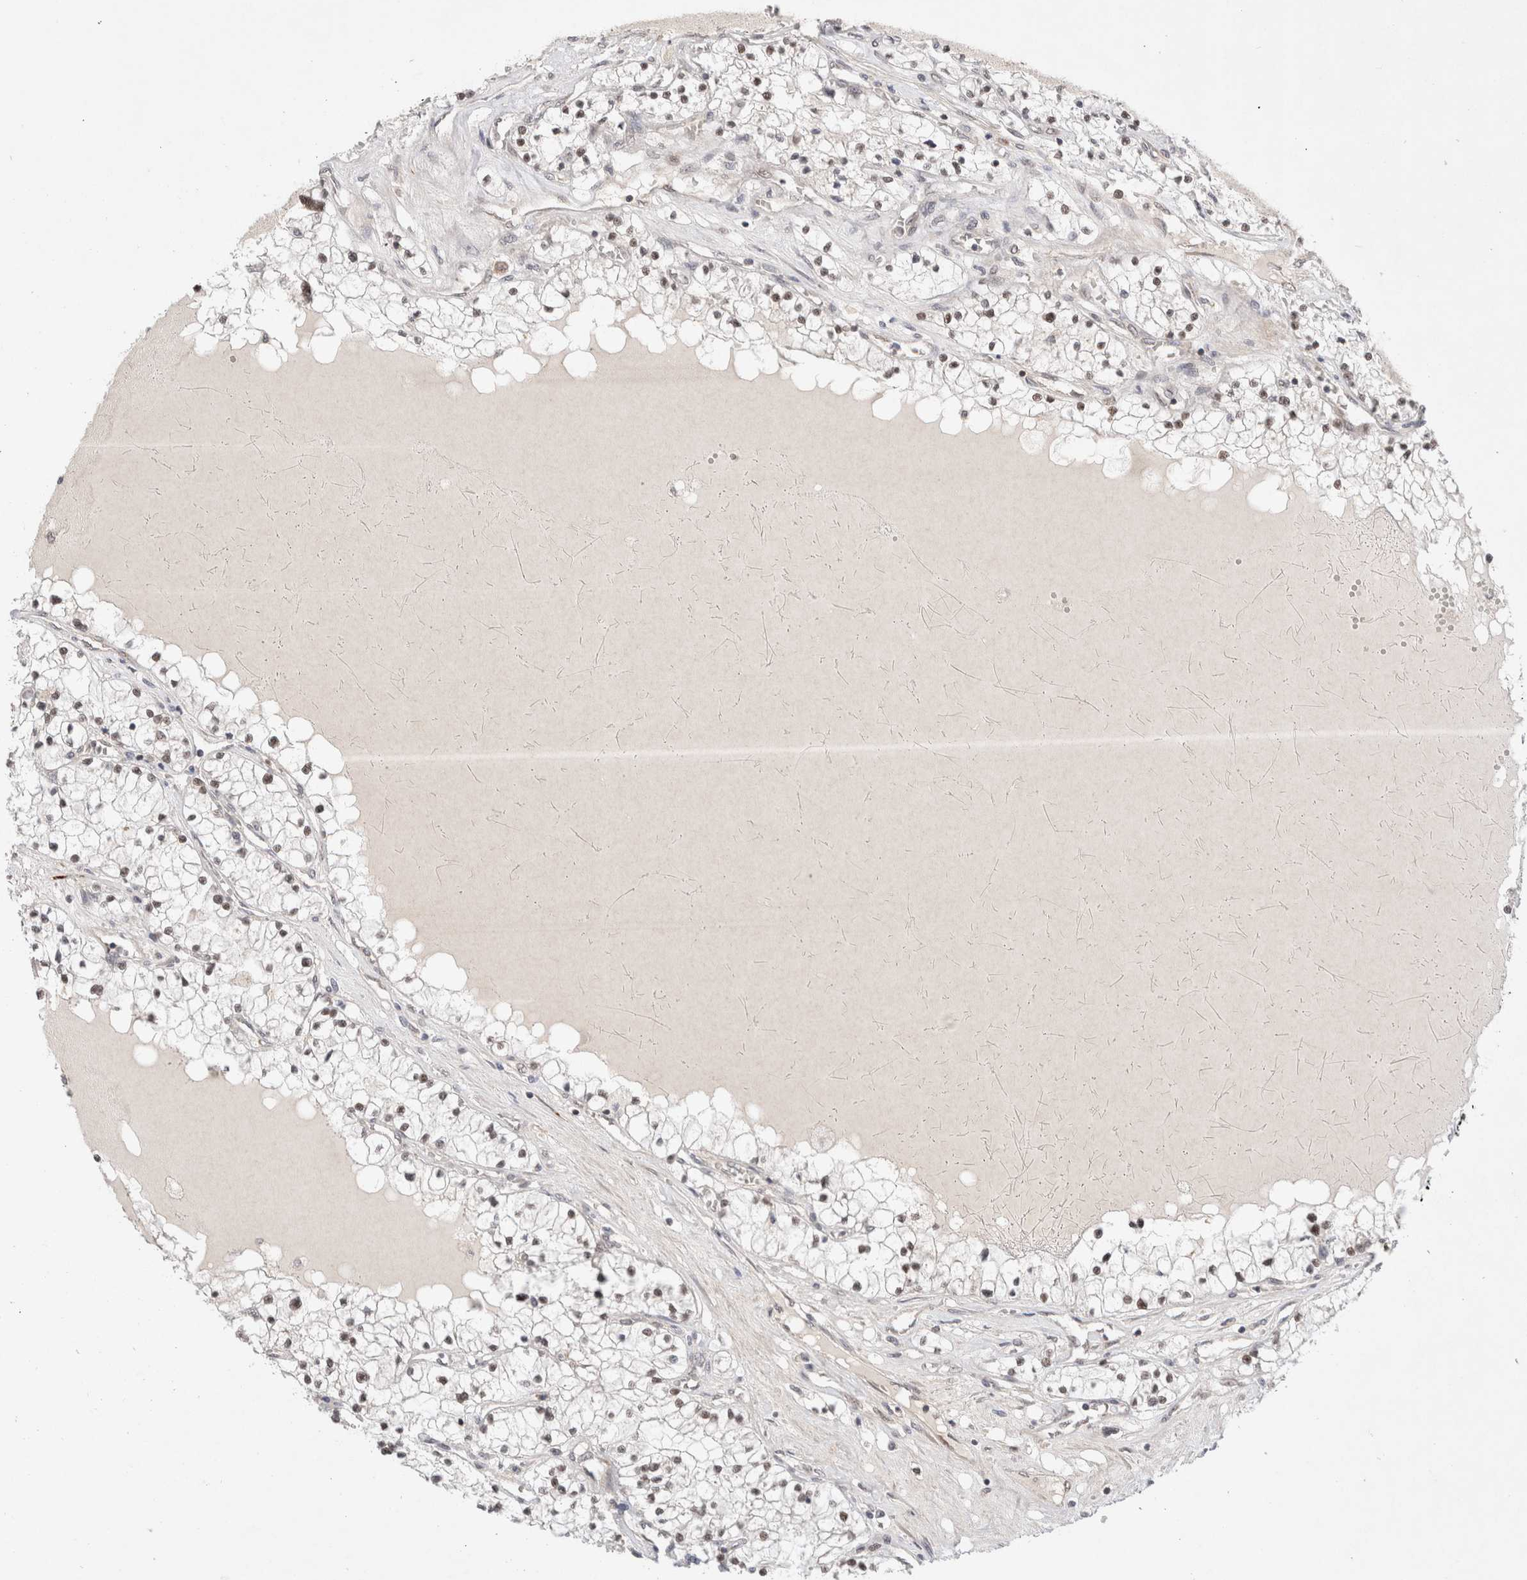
{"staining": {"intensity": "weak", "quantity": "25%-75%", "location": "nuclear"}, "tissue": "renal cancer", "cell_type": "Tumor cells", "image_type": "cancer", "snomed": [{"axis": "morphology", "description": "Normal tissue, NOS"}, {"axis": "morphology", "description": "Adenocarcinoma, NOS"}, {"axis": "topography", "description": "Kidney"}], "caption": "Renal cancer (adenocarcinoma) stained for a protein displays weak nuclear positivity in tumor cells.", "gene": "GTF2I", "patient": {"sex": "male", "age": 68}}